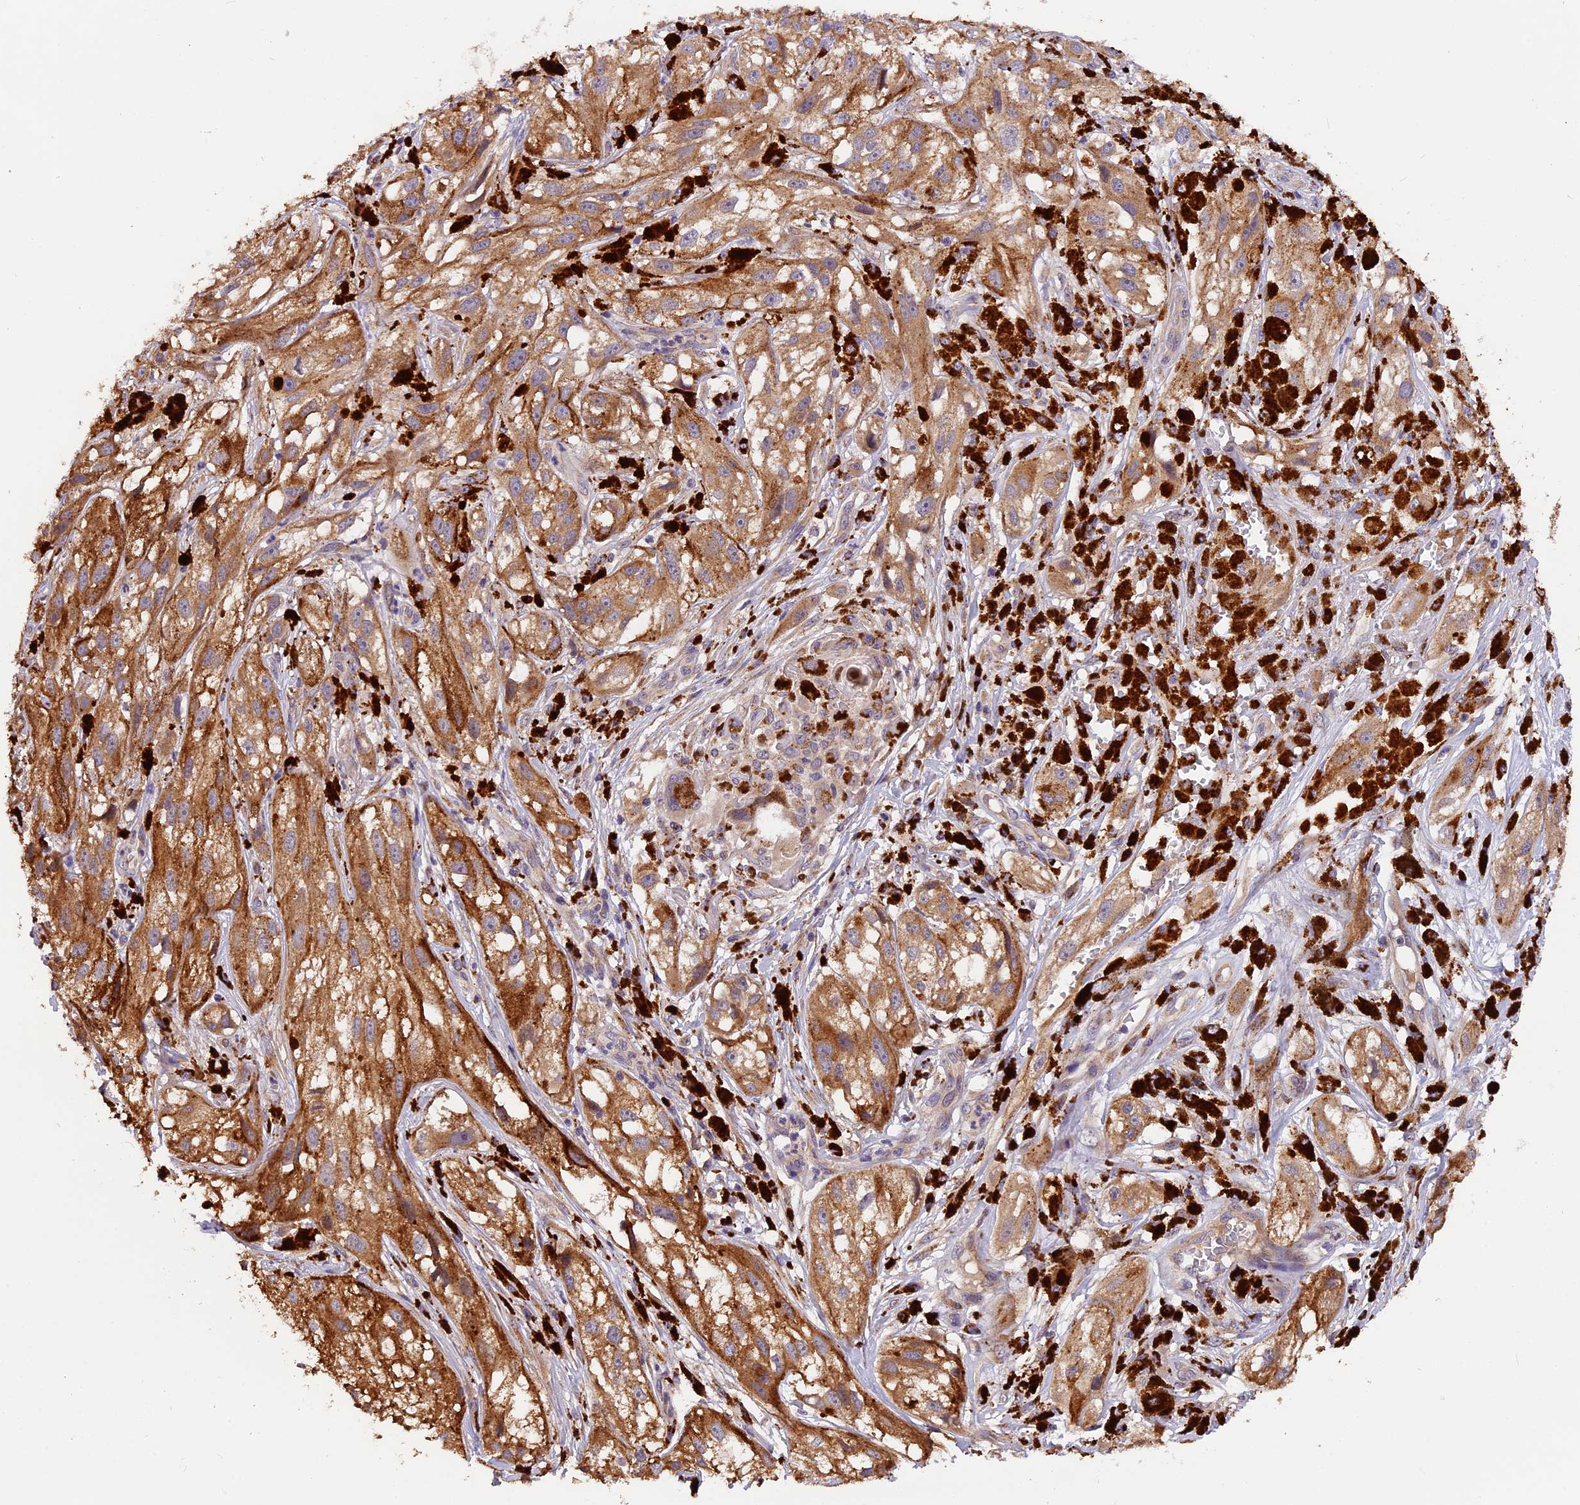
{"staining": {"intensity": "moderate", "quantity": ">75%", "location": "cytoplasmic/membranous"}, "tissue": "melanoma", "cell_type": "Tumor cells", "image_type": "cancer", "snomed": [{"axis": "morphology", "description": "Malignant melanoma, NOS"}, {"axis": "topography", "description": "Skin"}], "caption": "Immunohistochemistry of human malignant melanoma reveals medium levels of moderate cytoplasmic/membranous positivity in about >75% of tumor cells.", "gene": "COPE", "patient": {"sex": "male", "age": 88}}